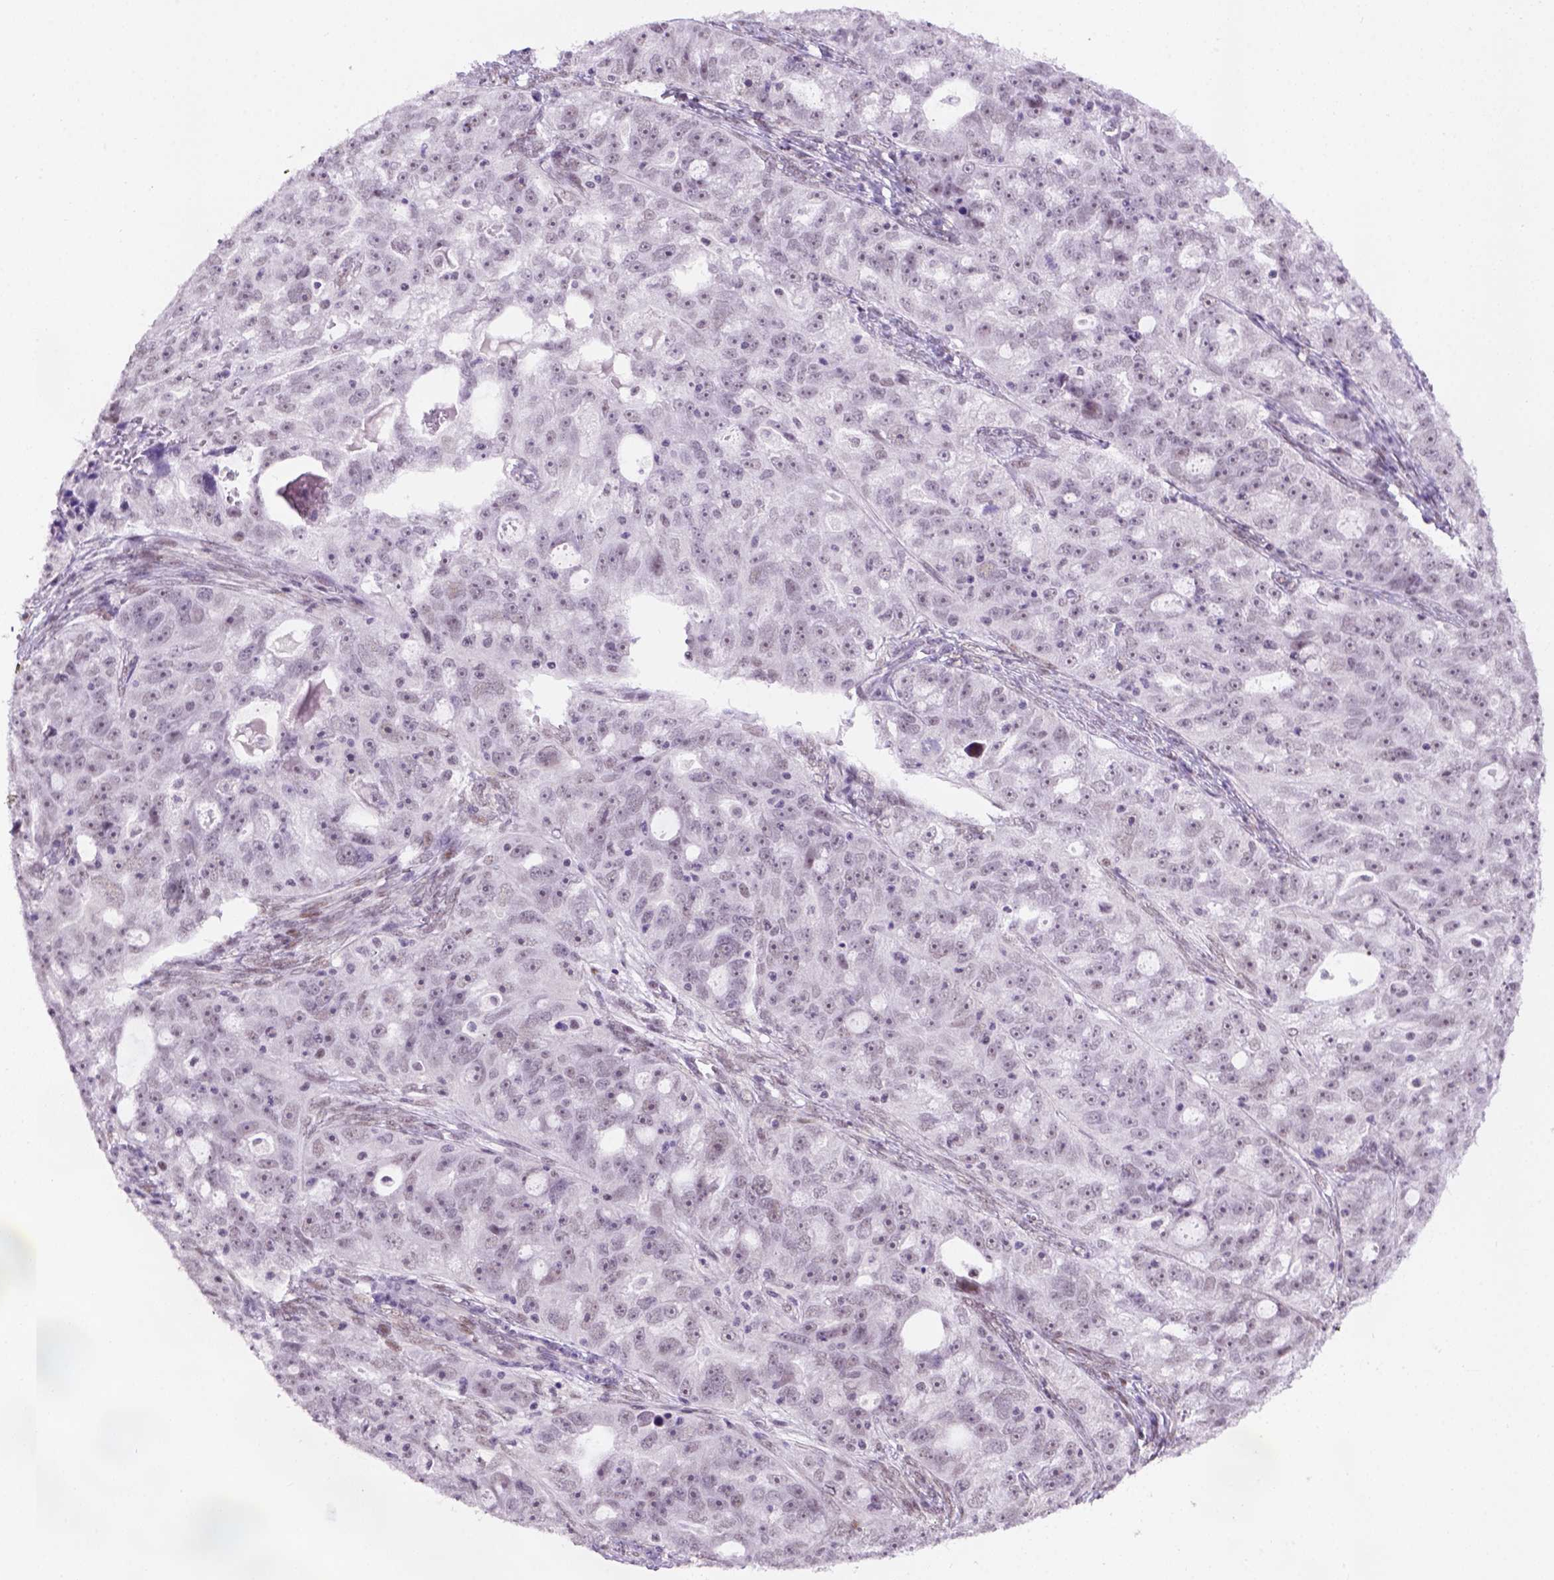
{"staining": {"intensity": "weak", "quantity": "<25%", "location": "nuclear"}, "tissue": "ovarian cancer", "cell_type": "Tumor cells", "image_type": "cancer", "snomed": [{"axis": "morphology", "description": "Cystadenocarcinoma, serous, NOS"}, {"axis": "topography", "description": "Ovary"}], "caption": "This micrograph is of serous cystadenocarcinoma (ovarian) stained with immunohistochemistry (IHC) to label a protein in brown with the nuclei are counter-stained blue. There is no expression in tumor cells. The staining is performed using DAB brown chromogen with nuclei counter-stained in using hematoxylin.", "gene": "TBPL1", "patient": {"sex": "female", "age": 51}}